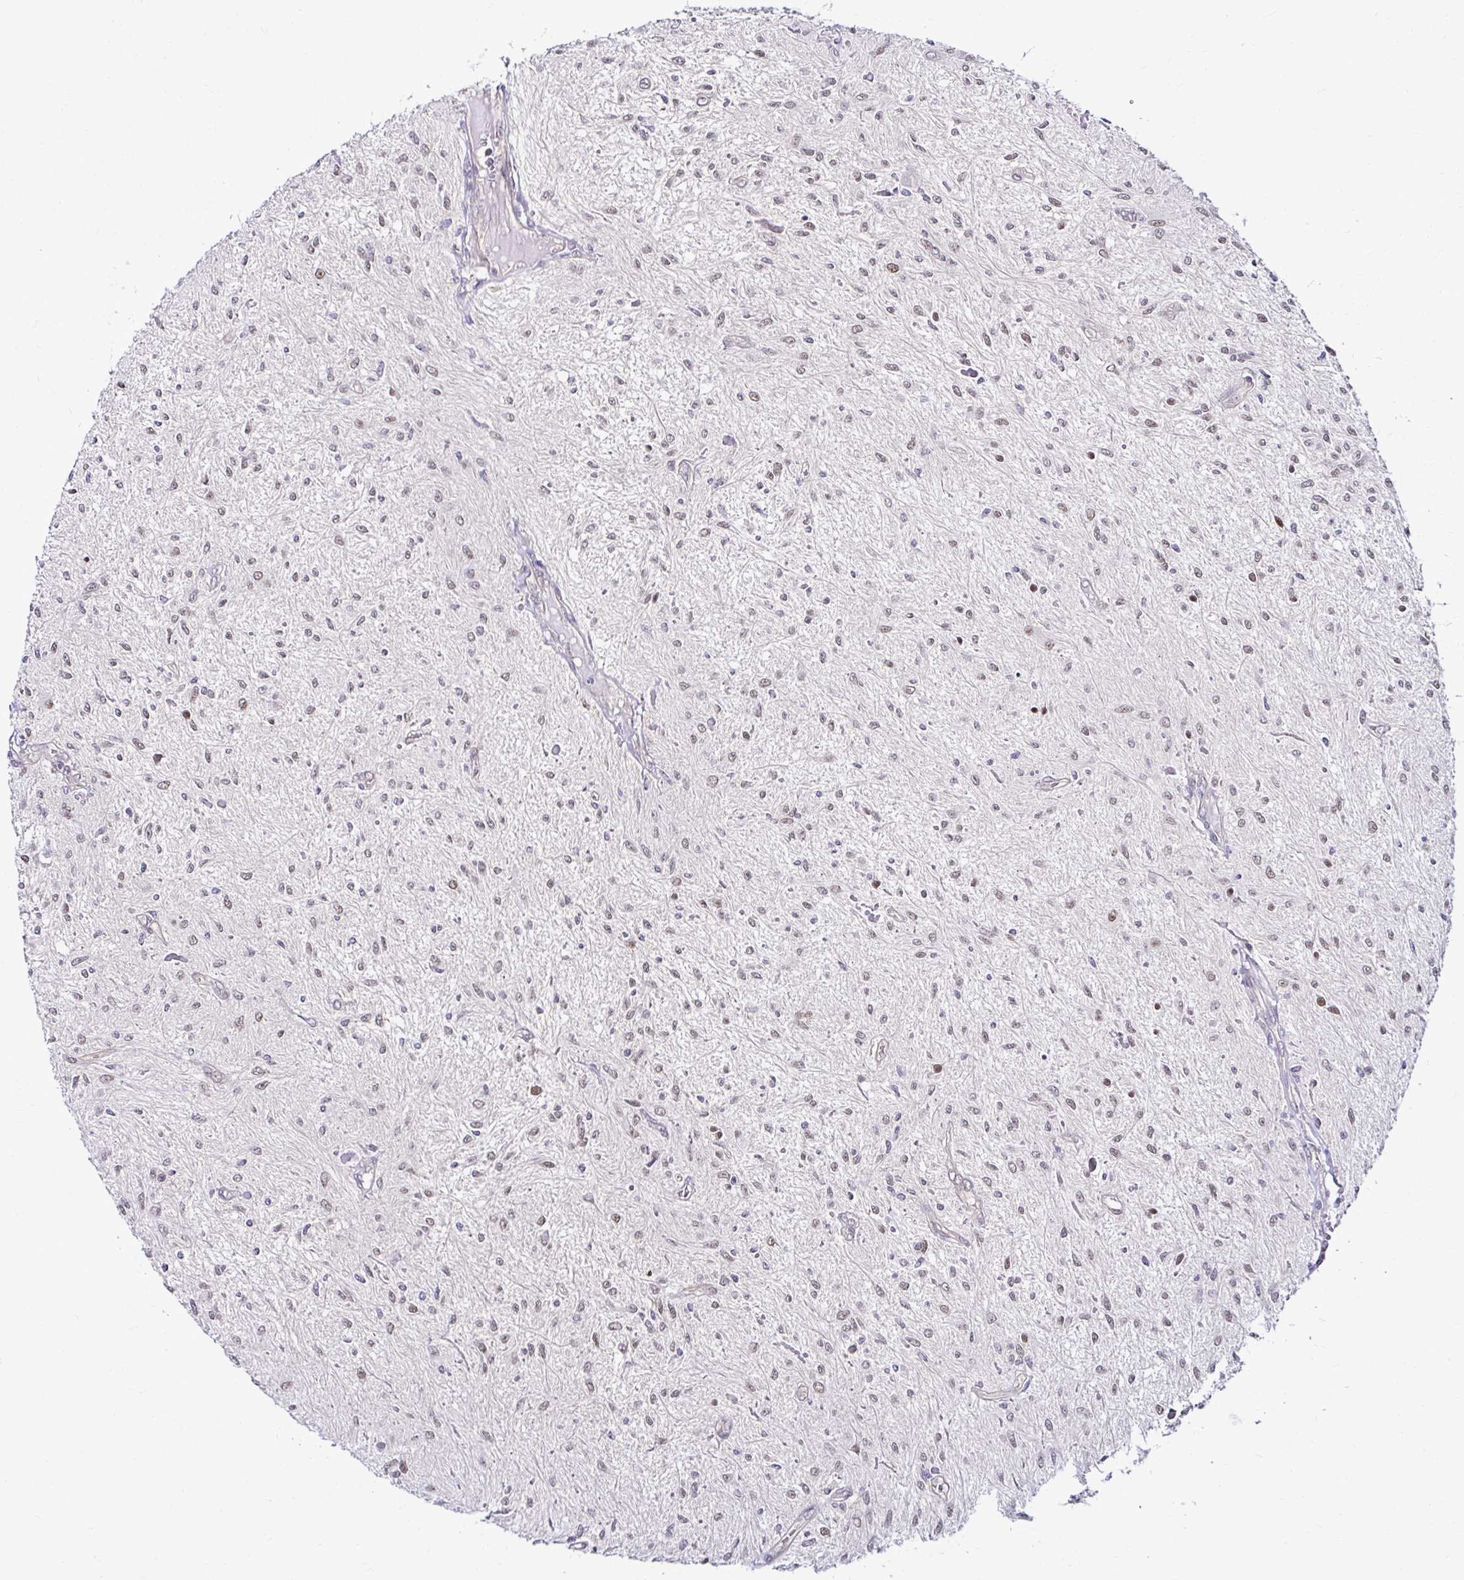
{"staining": {"intensity": "moderate", "quantity": "<25%", "location": "nuclear"}, "tissue": "glioma", "cell_type": "Tumor cells", "image_type": "cancer", "snomed": [{"axis": "morphology", "description": "Glioma, malignant, Low grade"}, {"axis": "topography", "description": "Cerebellum"}], "caption": "Moderate nuclear positivity for a protein is present in about <25% of tumor cells of glioma using immunohistochemistry.", "gene": "PSMD3", "patient": {"sex": "female", "age": 14}}